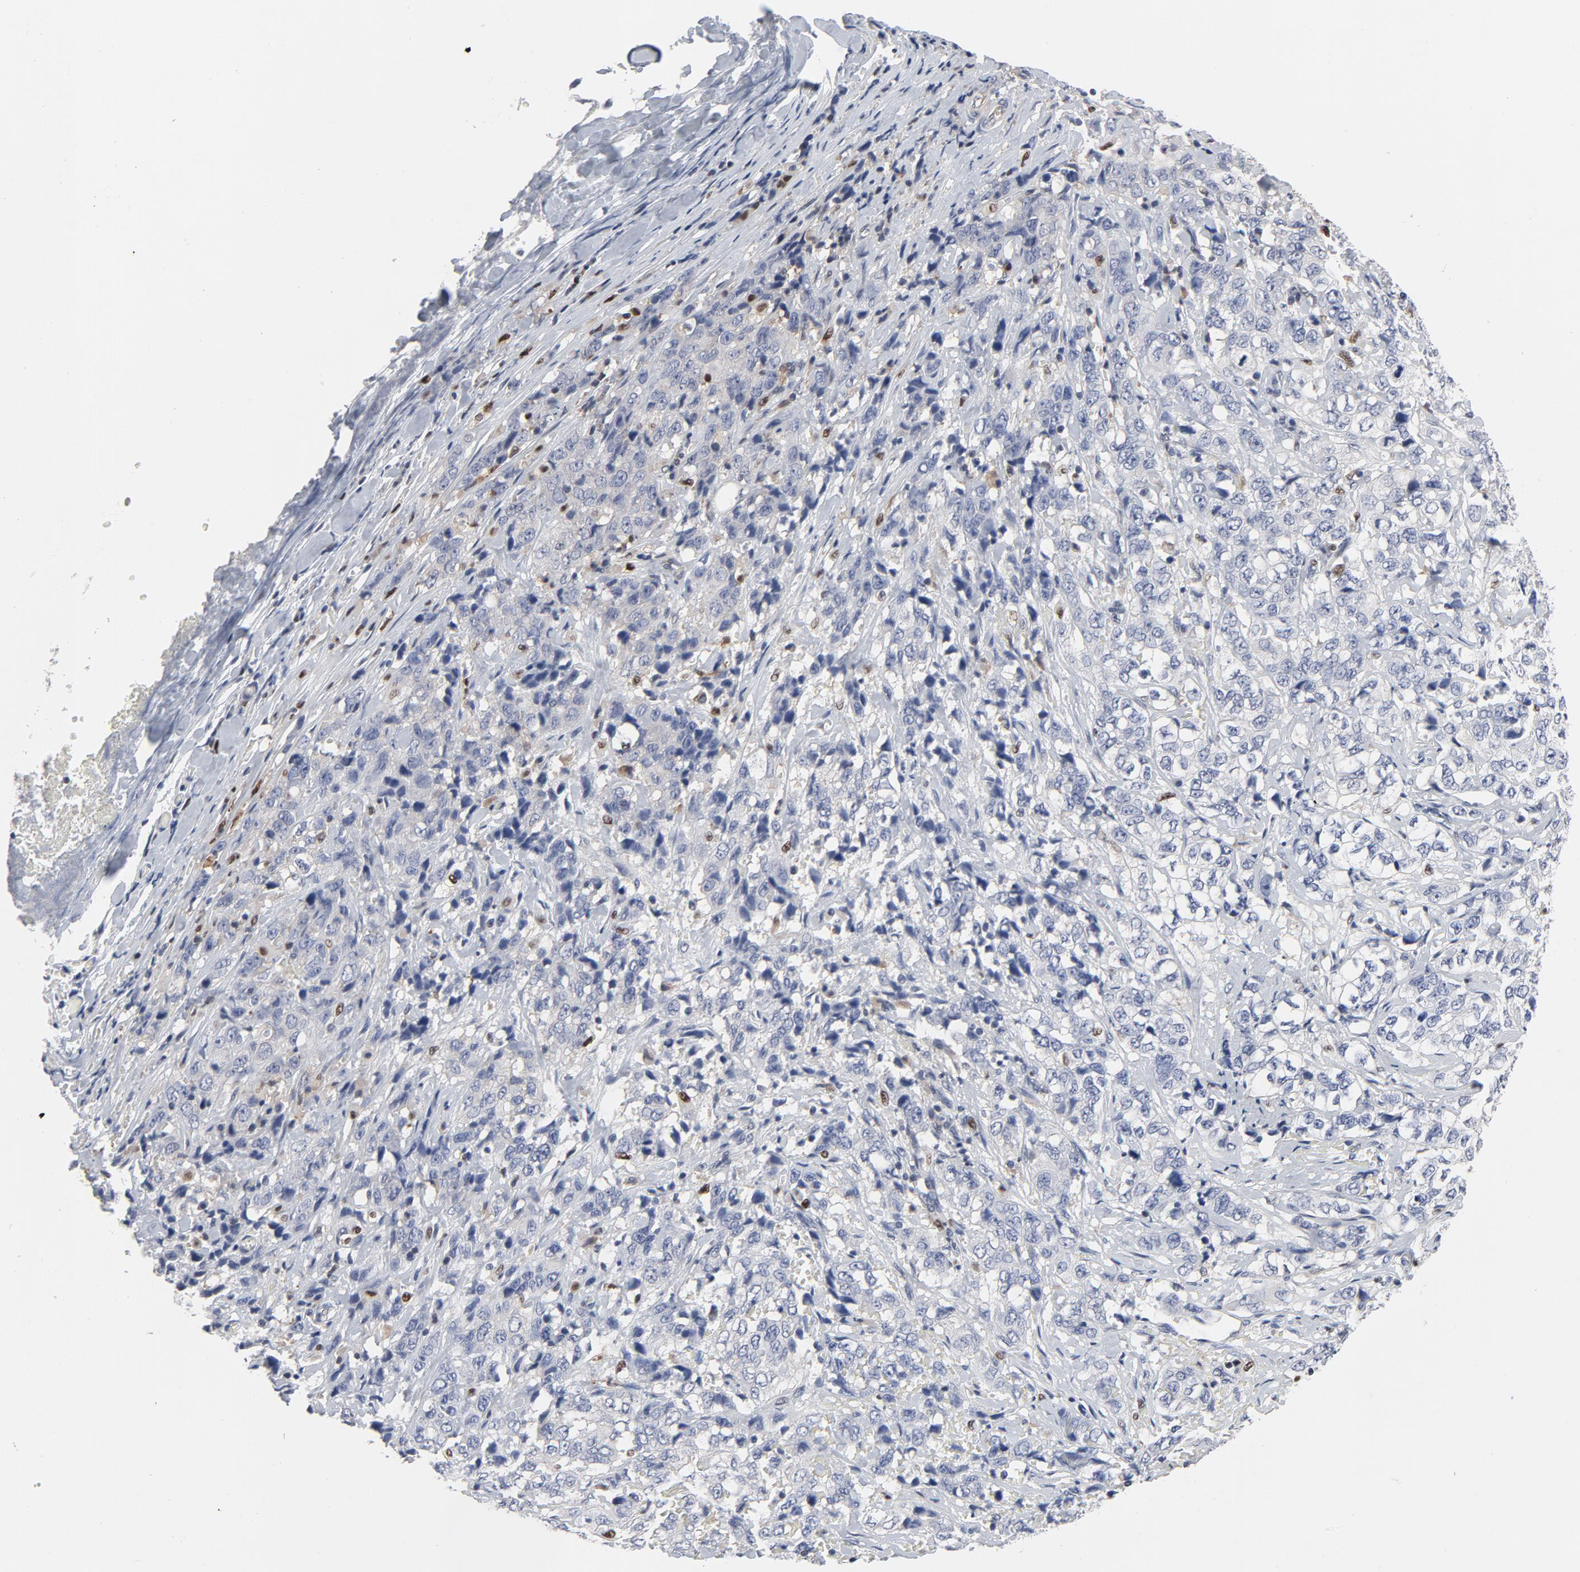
{"staining": {"intensity": "negative", "quantity": "none", "location": "none"}, "tissue": "stomach cancer", "cell_type": "Tumor cells", "image_type": "cancer", "snomed": [{"axis": "morphology", "description": "Adenocarcinoma, NOS"}, {"axis": "topography", "description": "Stomach"}], "caption": "Adenocarcinoma (stomach) was stained to show a protein in brown. There is no significant positivity in tumor cells.", "gene": "NFKB1", "patient": {"sex": "male", "age": 48}}